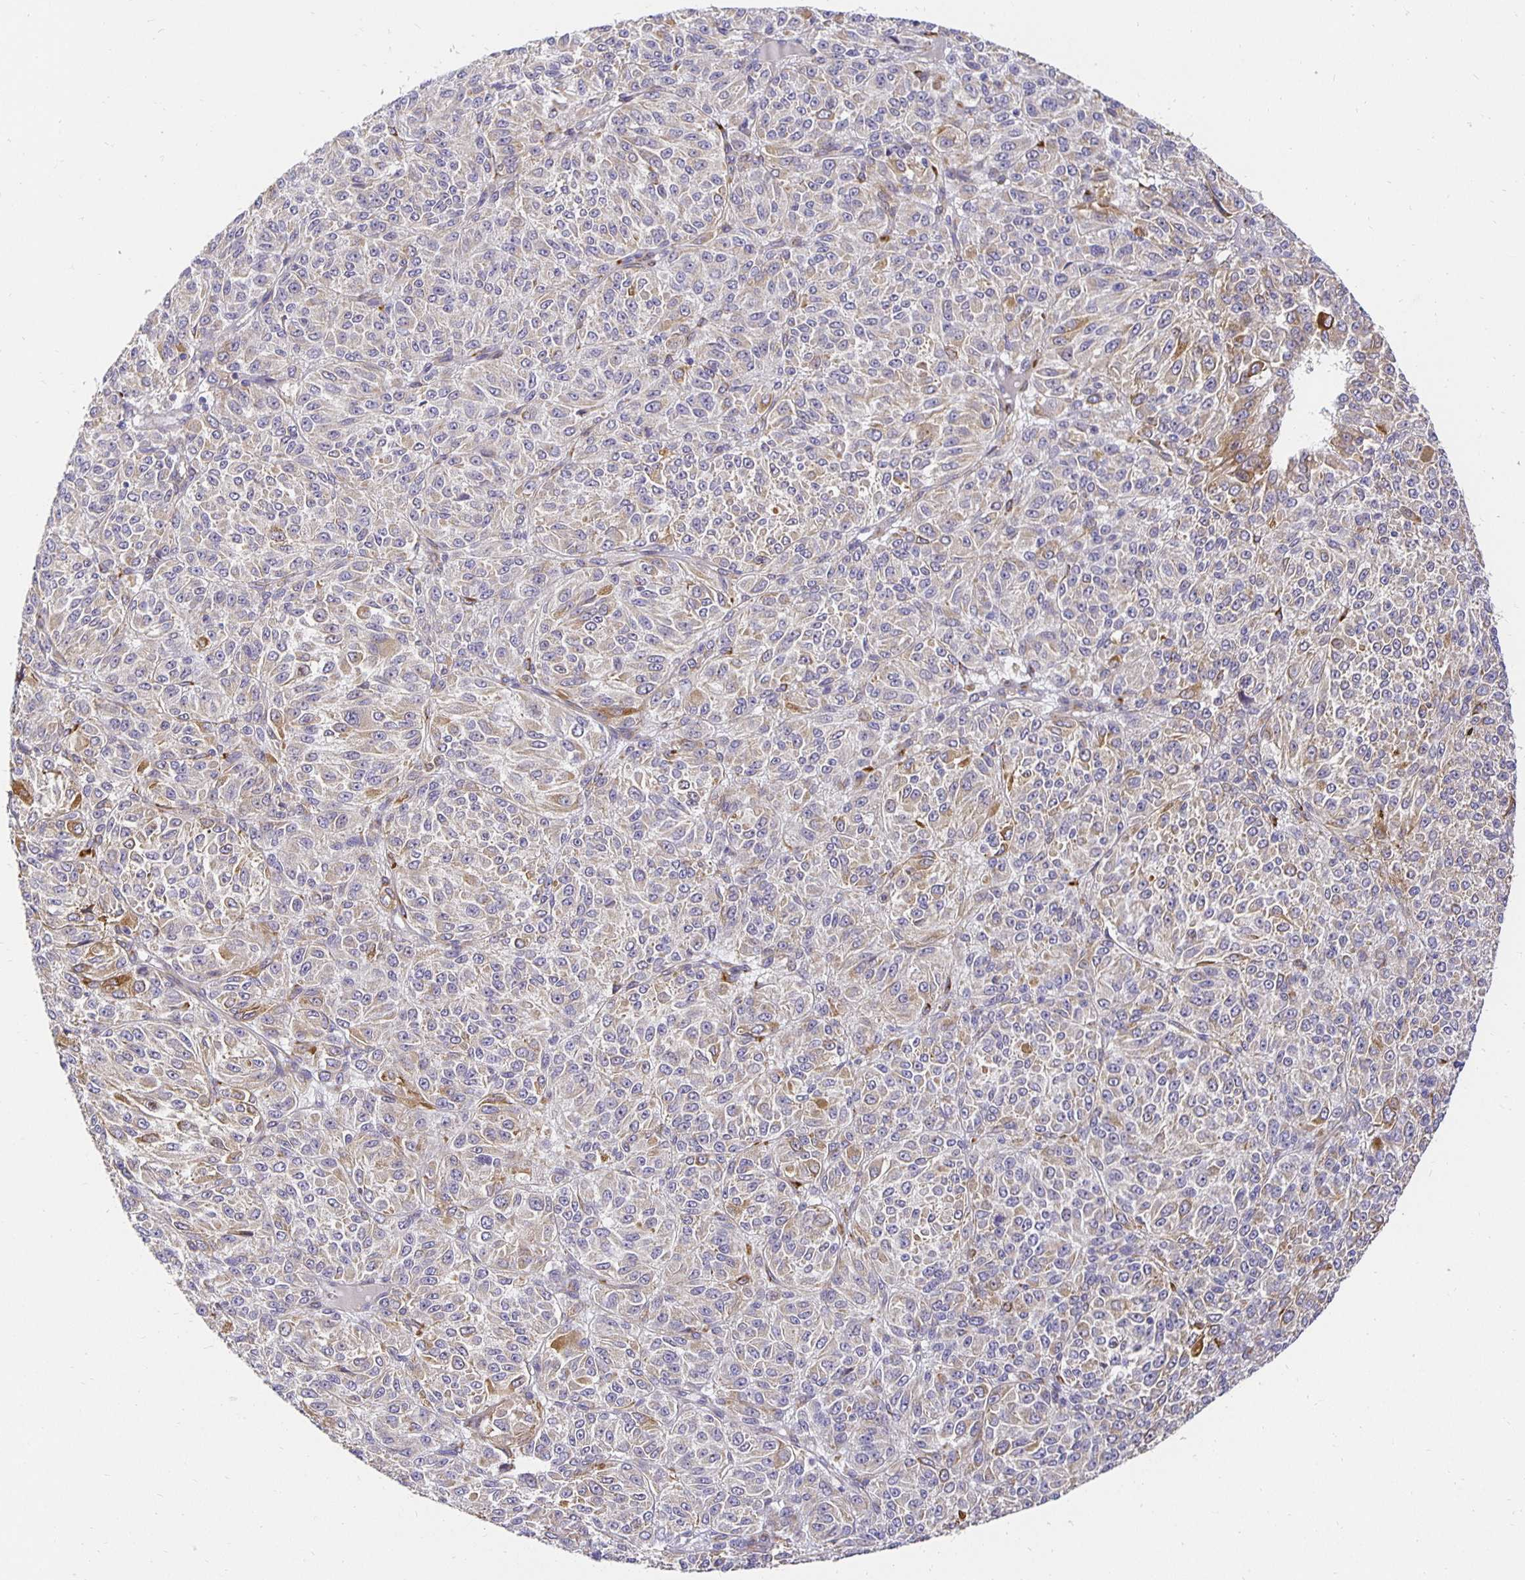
{"staining": {"intensity": "negative", "quantity": "none", "location": "none"}, "tissue": "melanoma", "cell_type": "Tumor cells", "image_type": "cancer", "snomed": [{"axis": "morphology", "description": "Malignant melanoma, Metastatic site"}, {"axis": "topography", "description": "Brain"}], "caption": "Human malignant melanoma (metastatic site) stained for a protein using IHC demonstrates no positivity in tumor cells.", "gene": "PLOD1", "patient": {"sex": "female", "age": 56}}